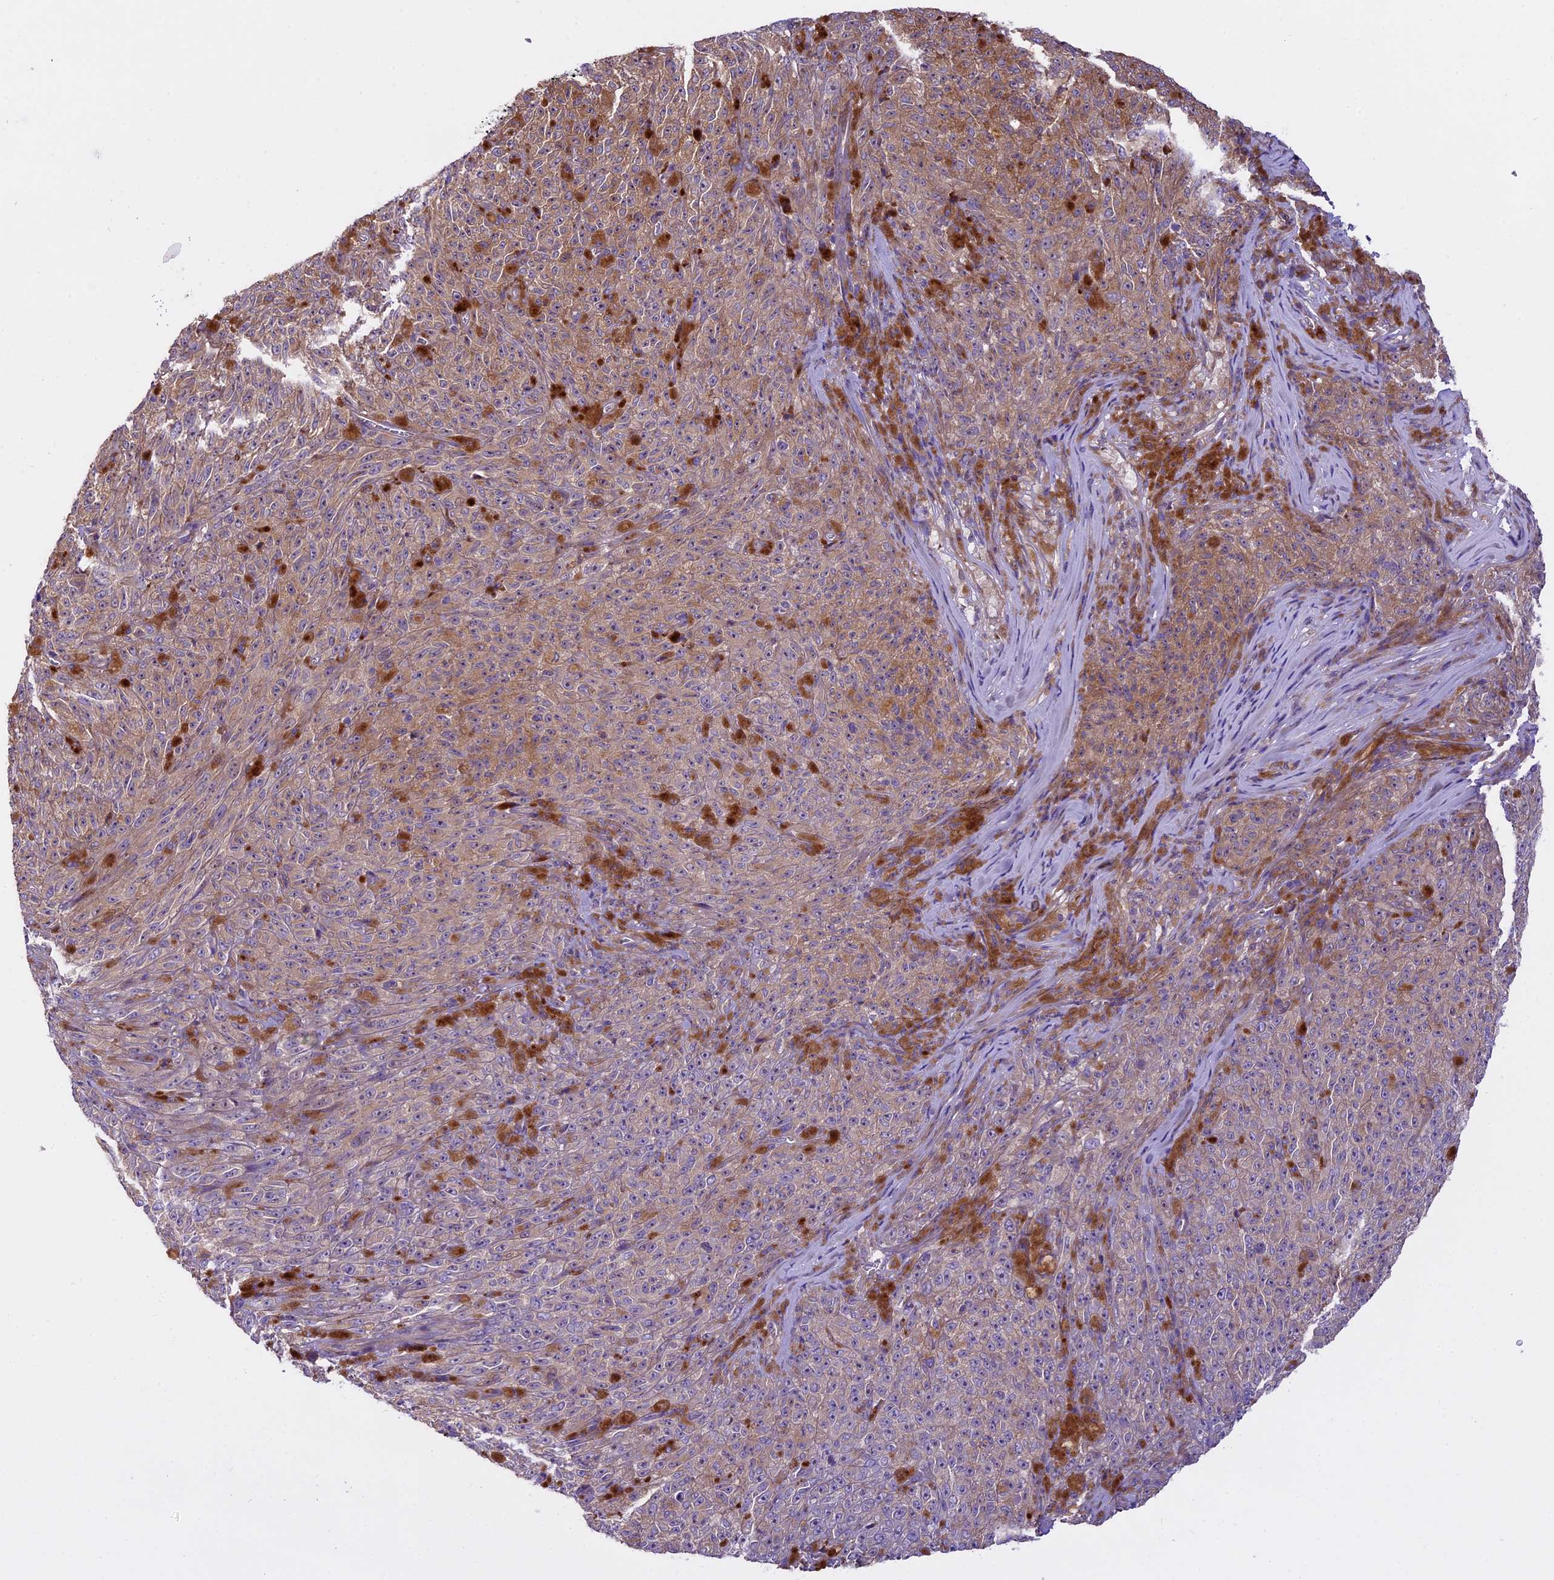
{"staining": {"intensity": "moderate", "quantity": "25%-75%", "location": "cytoplasmic/membranous"}, "tissue": "melanoma", "cell_type": "Tumor cells", "image_type": "cancer", "snomed": [{"axis": "morphology", "description": "Malignant melanoma, NOS"}, {"axis": "topography", "description": "Skin"}], "caption": "Malignant melanoma stained with a brown dye exhibits moderate cytoplasmic/membranous positive expression in approximately 25%-75% of tumor cells.", "gene": "SPIRE1", "patient": {"sex": "female", "age": 82}}